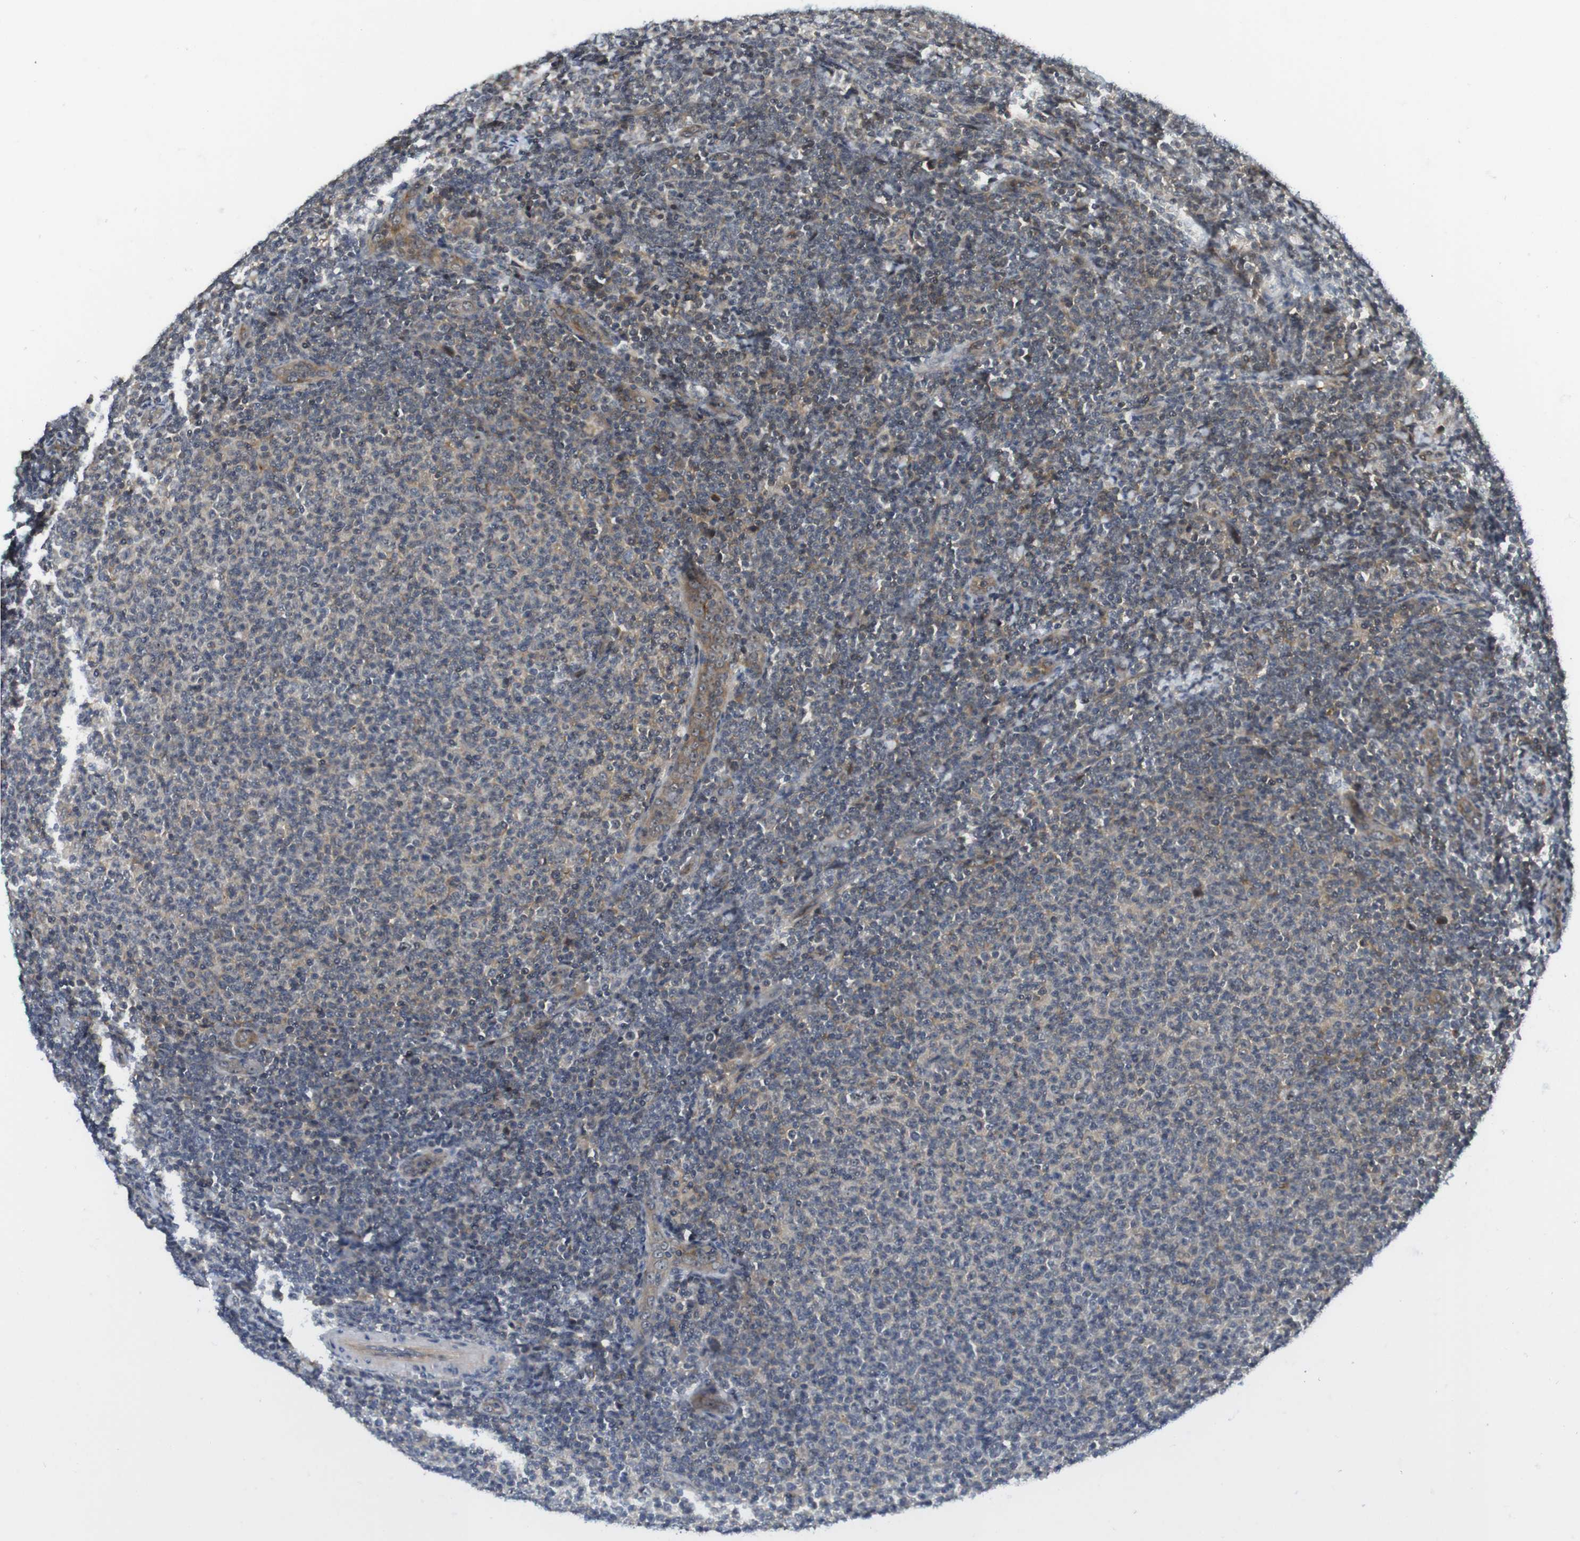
{"staining": {"intensity": "weak", "quantity": "25%-75%", "location": "cytoplasmic/membranous"}, "tissue": "lymphoma", "cell_type": "Tumor cells", "image_type": "cancer", "snomed": [{"axis": "morphology", "description": "Malignant lymphoma, non-Hodgkin's type, Low grade"}, {"axis": "topography", "description": "Lymph node"}], "caption": "Lymphoma stained for a protein reveals weak cytoplasmic/membranous positivity in tumor cells. (brown staining indicates protein expression, while blue staining denotes nuclei).", "gene": "CC2D1A", "patient": {"sex": "male", "age": 66}}